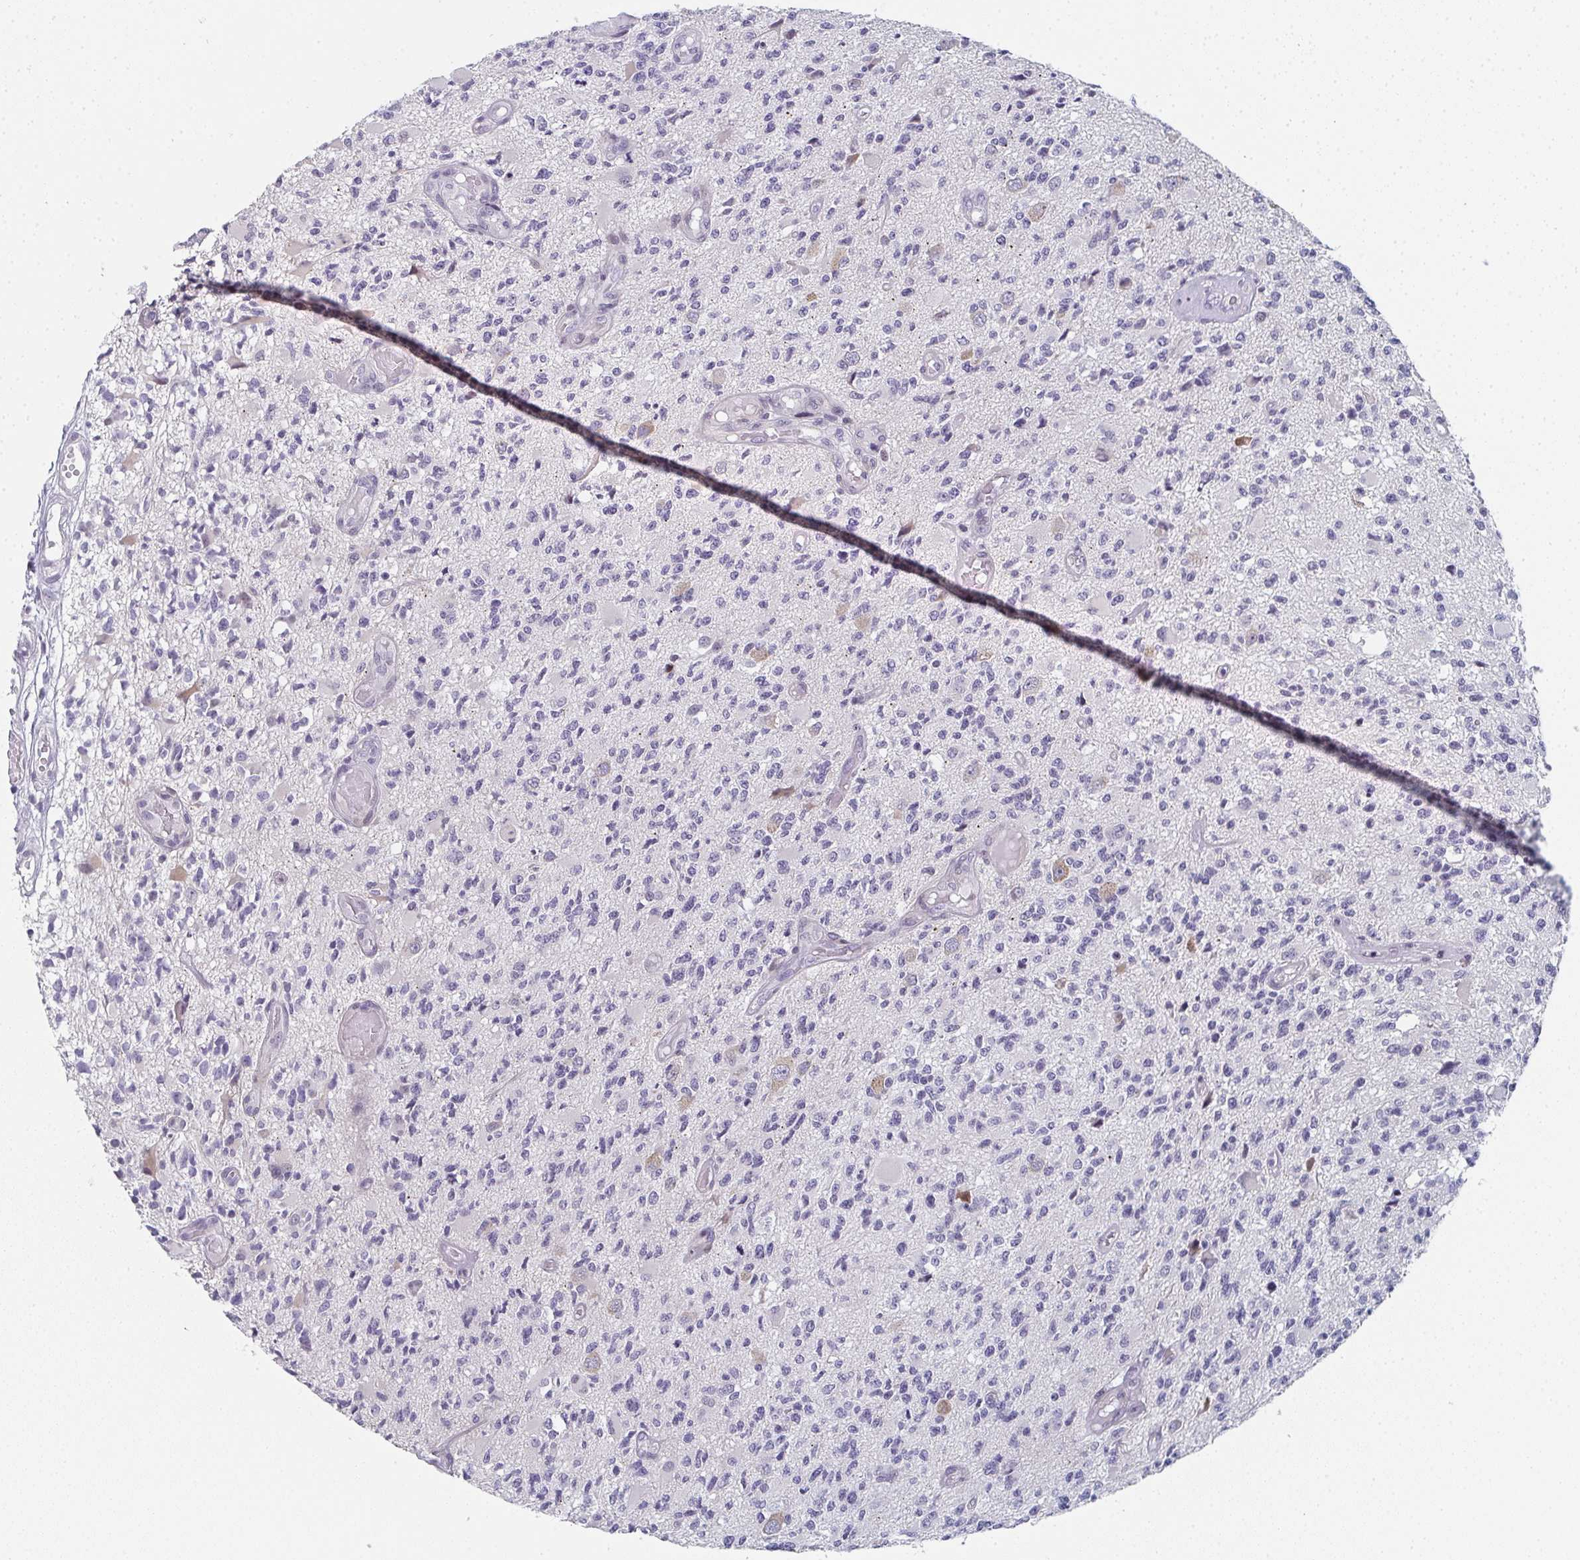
{"staining": {"intensity": "negative", "quantity": "none", "location": "none"}, "tissue": "glioma", "cell_type": "Tumor cells", "image_type": "cancer", "snomed": [{"axis": "morphology", "description": "Glioma, malignant, High grade"}, {"axis": "topography", "description": "Brain"}], "caption": "The image exhibits no staining of tumor cells in malignant glioma (high-grade).", "gene": "PYCR3", "patient": {"sex": "female", "age": 63}}